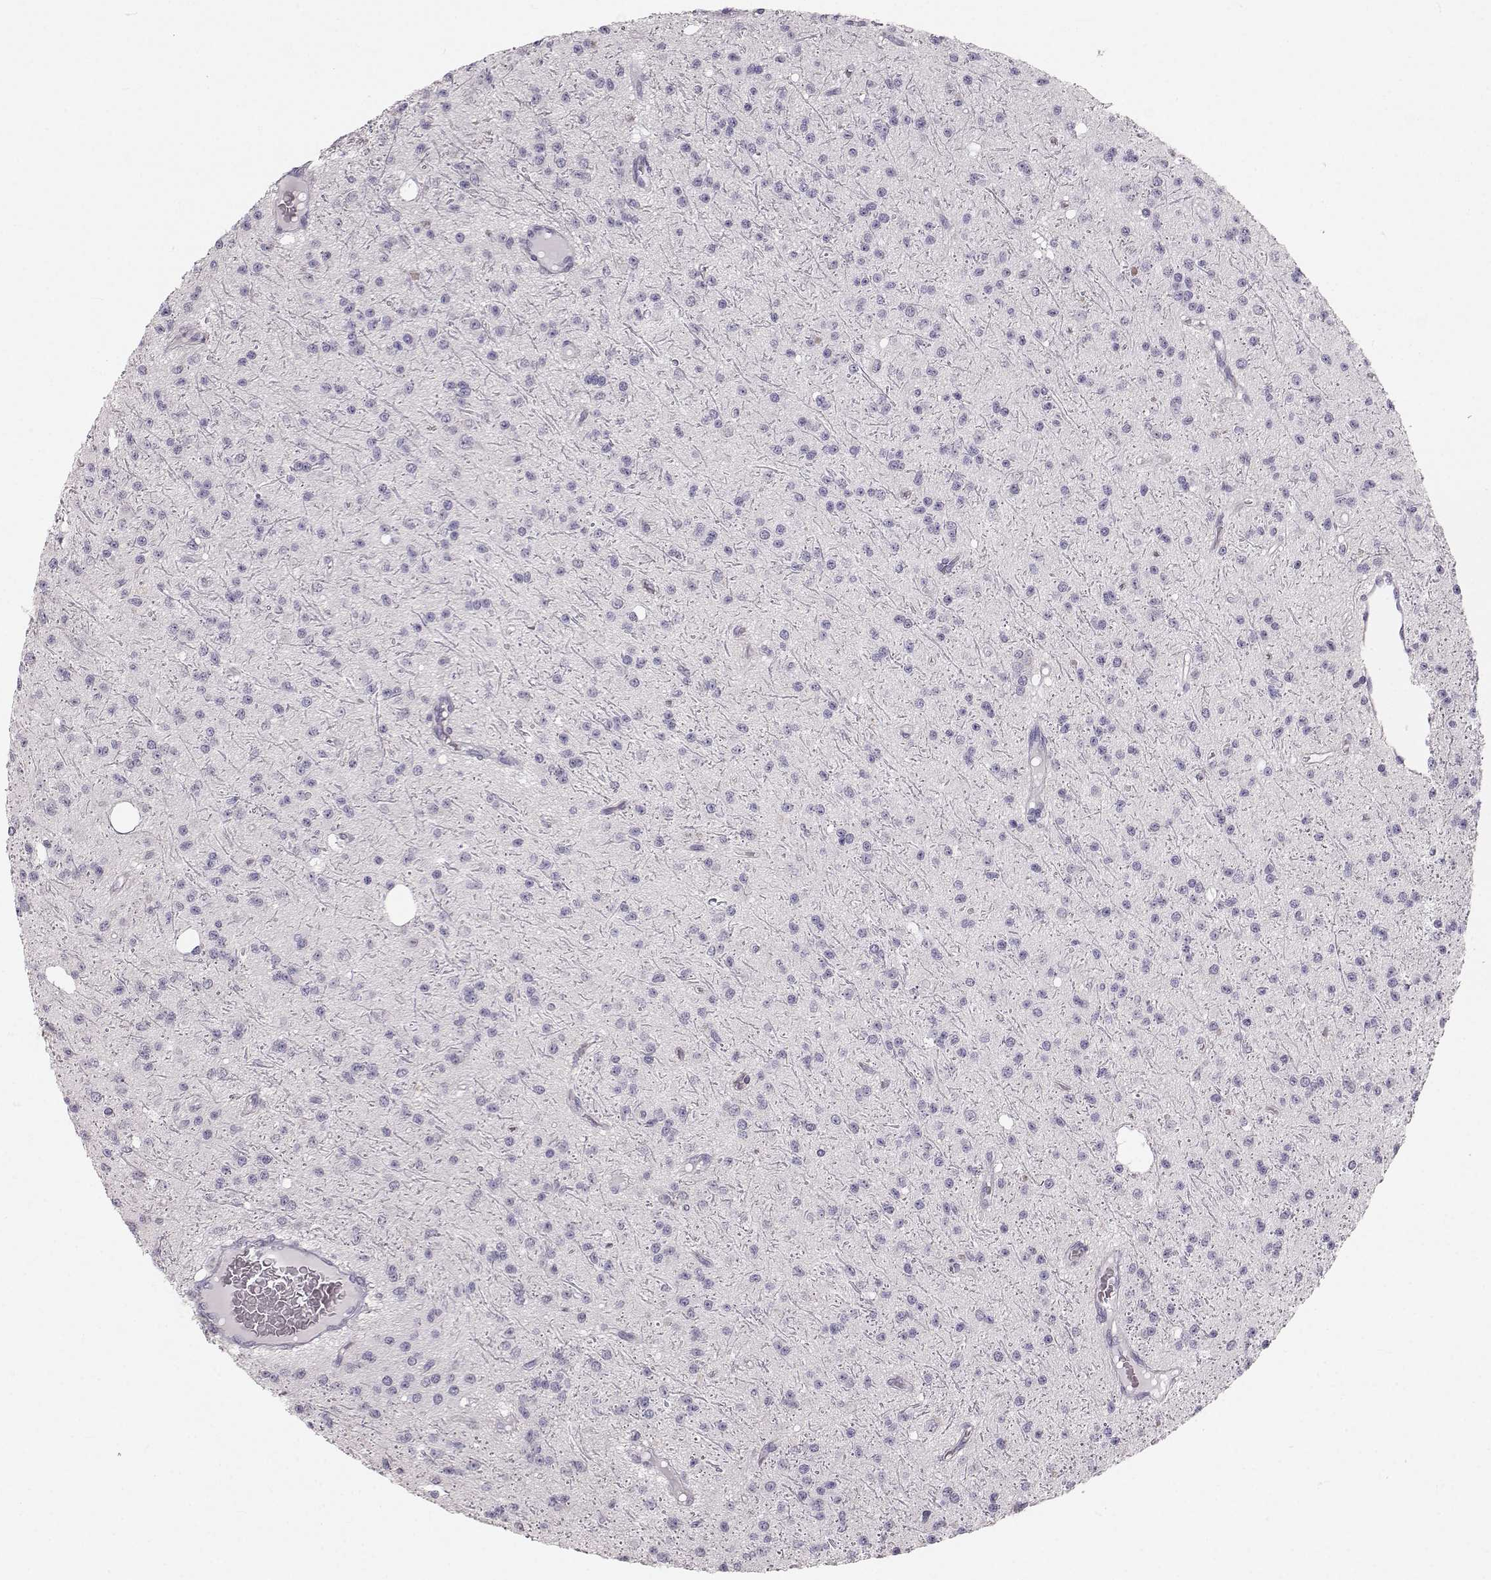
{"staining": {"intensity": "negative", "quantity": "none", "location": "none"}, "tissue": "glioma", "cell_type": "Tumor cells", "image_type": "cancer", "snomed": [{"axis": "morphology", "description": "Glioma, malignant, Low grade"}, {"axis": "topography", "description": "Brain"}], "caption": "Tumor cells are negative for protein expression in human low-grade glioma (malignant).", "gene": "OIP5", "patient": {"sex": "male", "age": 27}}